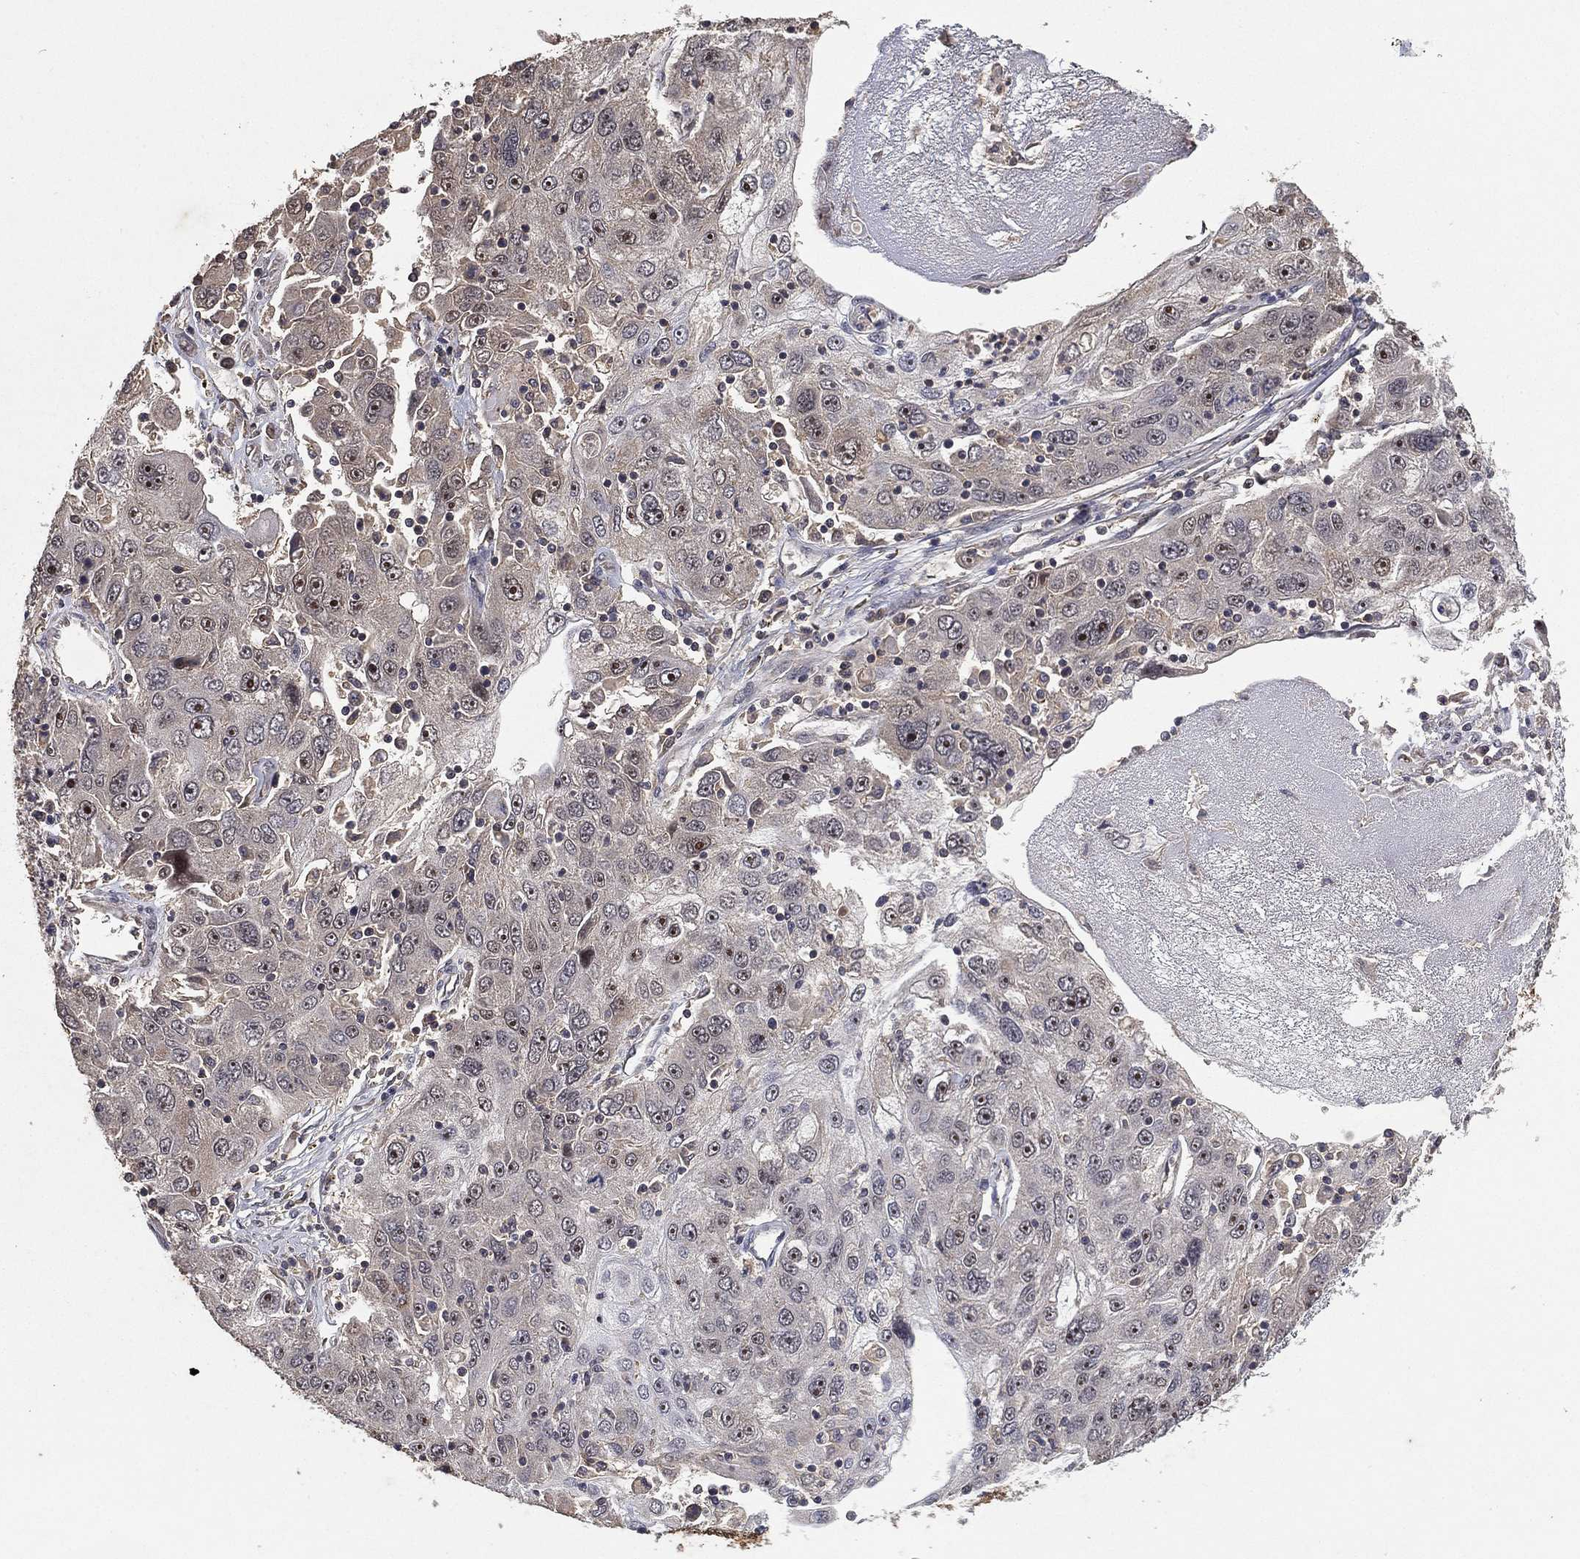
{"staining": {"intensity": "negative", "quantity": "none", "location": "none"}, "tissue": "stomach cancer", "cell_type": "Tumor cells", "image_type": "cancer", "snomed": [{"axis": "morphology", "description": "Adenocarcinoma, NOS"}, {"axis": "topography", "description": "Stomach"}], "caption": "Image shows no protein staining in tumor cells of adenocarcinoma (stomach) tissue.", "gene": "NELFCD", "patient": {"sex": "male", "age": 56}}